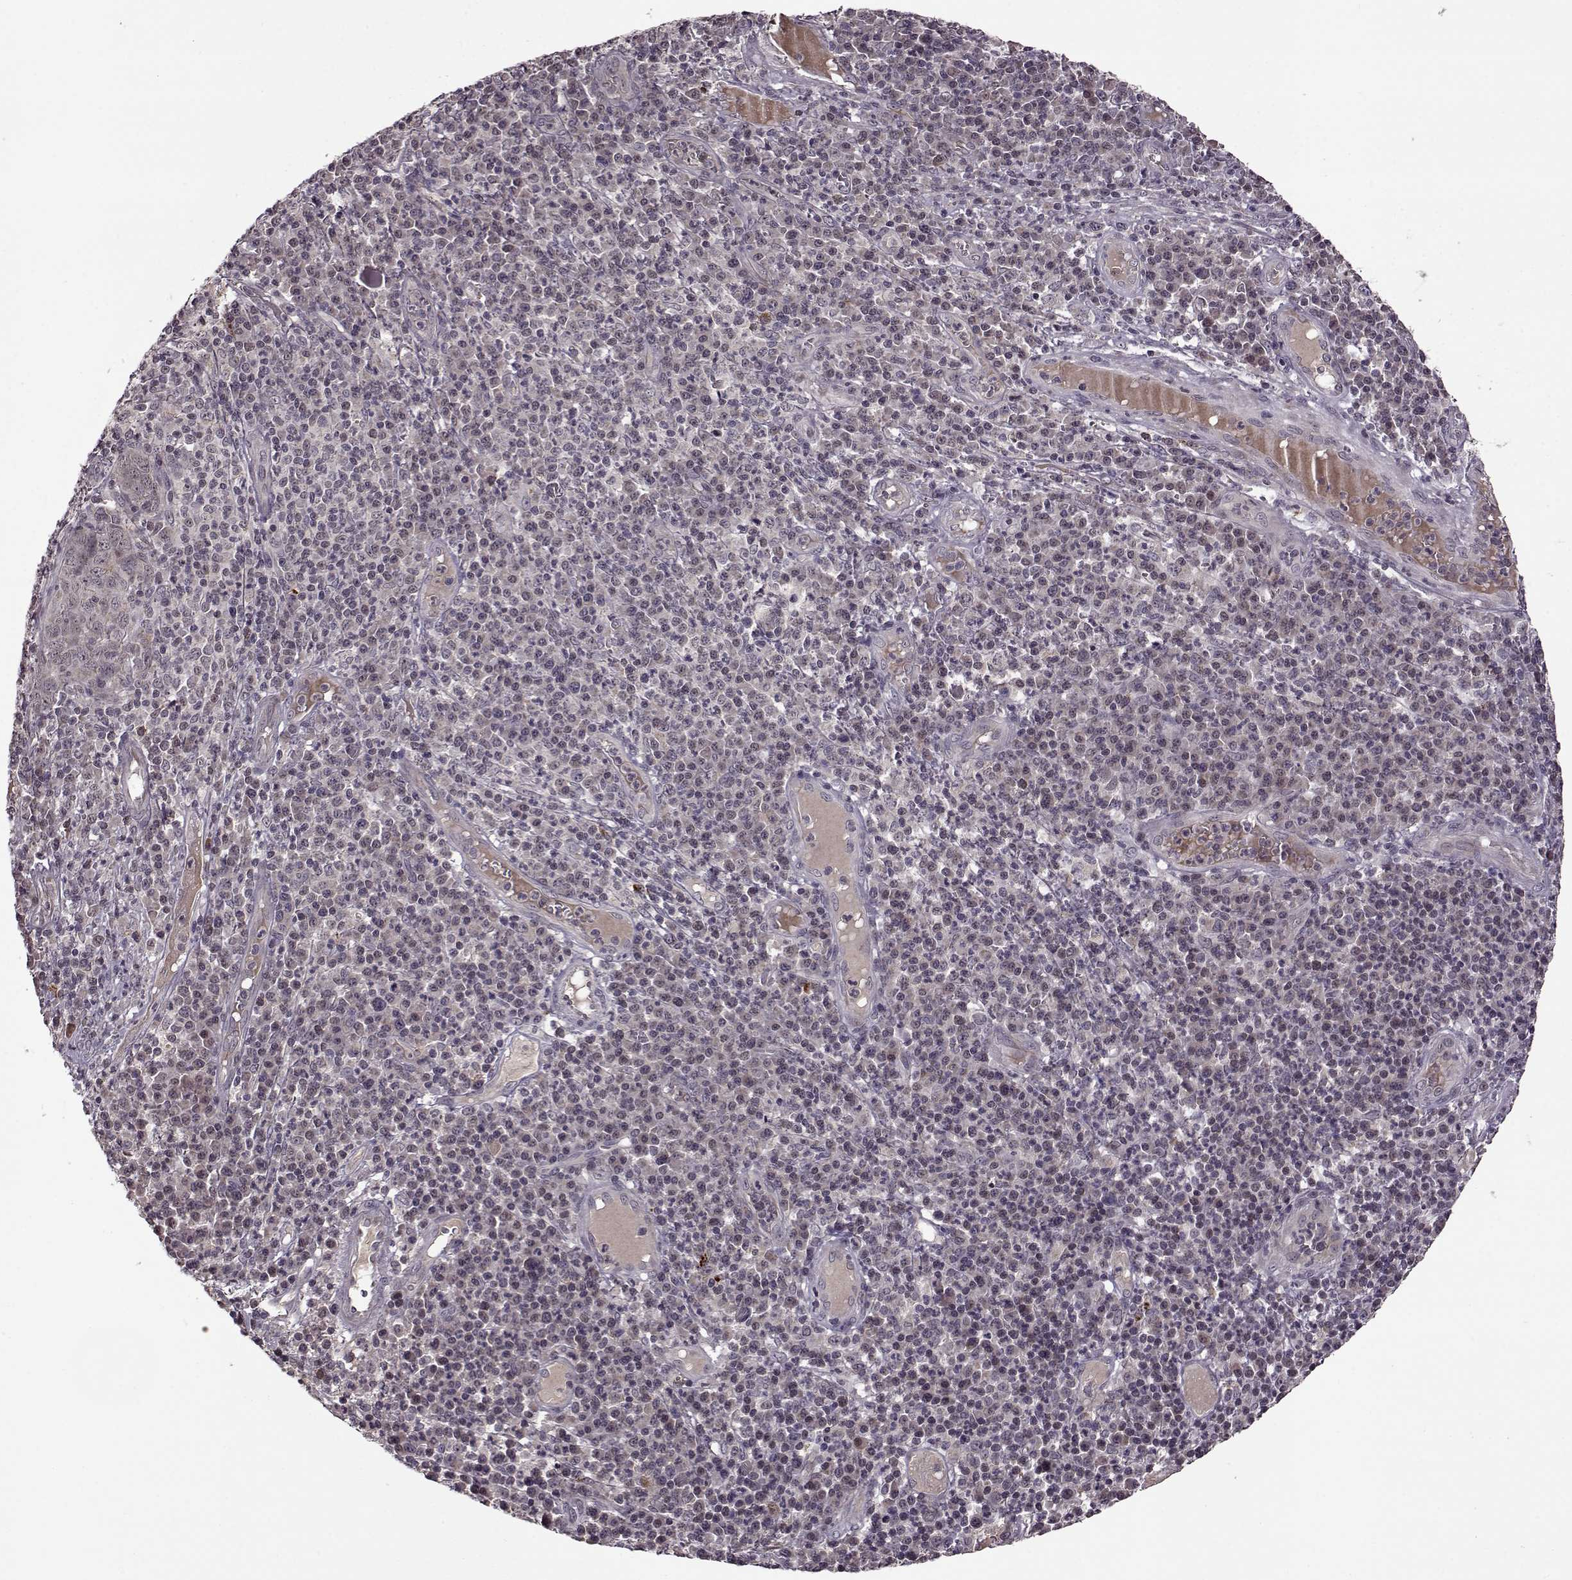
{"staining": {"intensity": "weak", "quantity": "<25%", "location": "cytoplasmic/membranous"}, "tissue": "skin cancer", "cell_type": "Tumor cells", "image_type": "cancer", "snomed": [{"axis": "morphology", "description": "Squamous cell carcinoma, NOS"}, {"axis": "topography", "description": "Skin"}, {"axis": "topography", "description": "Anal"}], "caption": "Immunohistochemical staining of skin squamous cell carcinoma demonstrates no significant staining in tumor cells. (DAB immunohistochemistry (IHC), high magnification).", "gene": "MAIP1", "patient": {"sex": "female", "age": 51}}